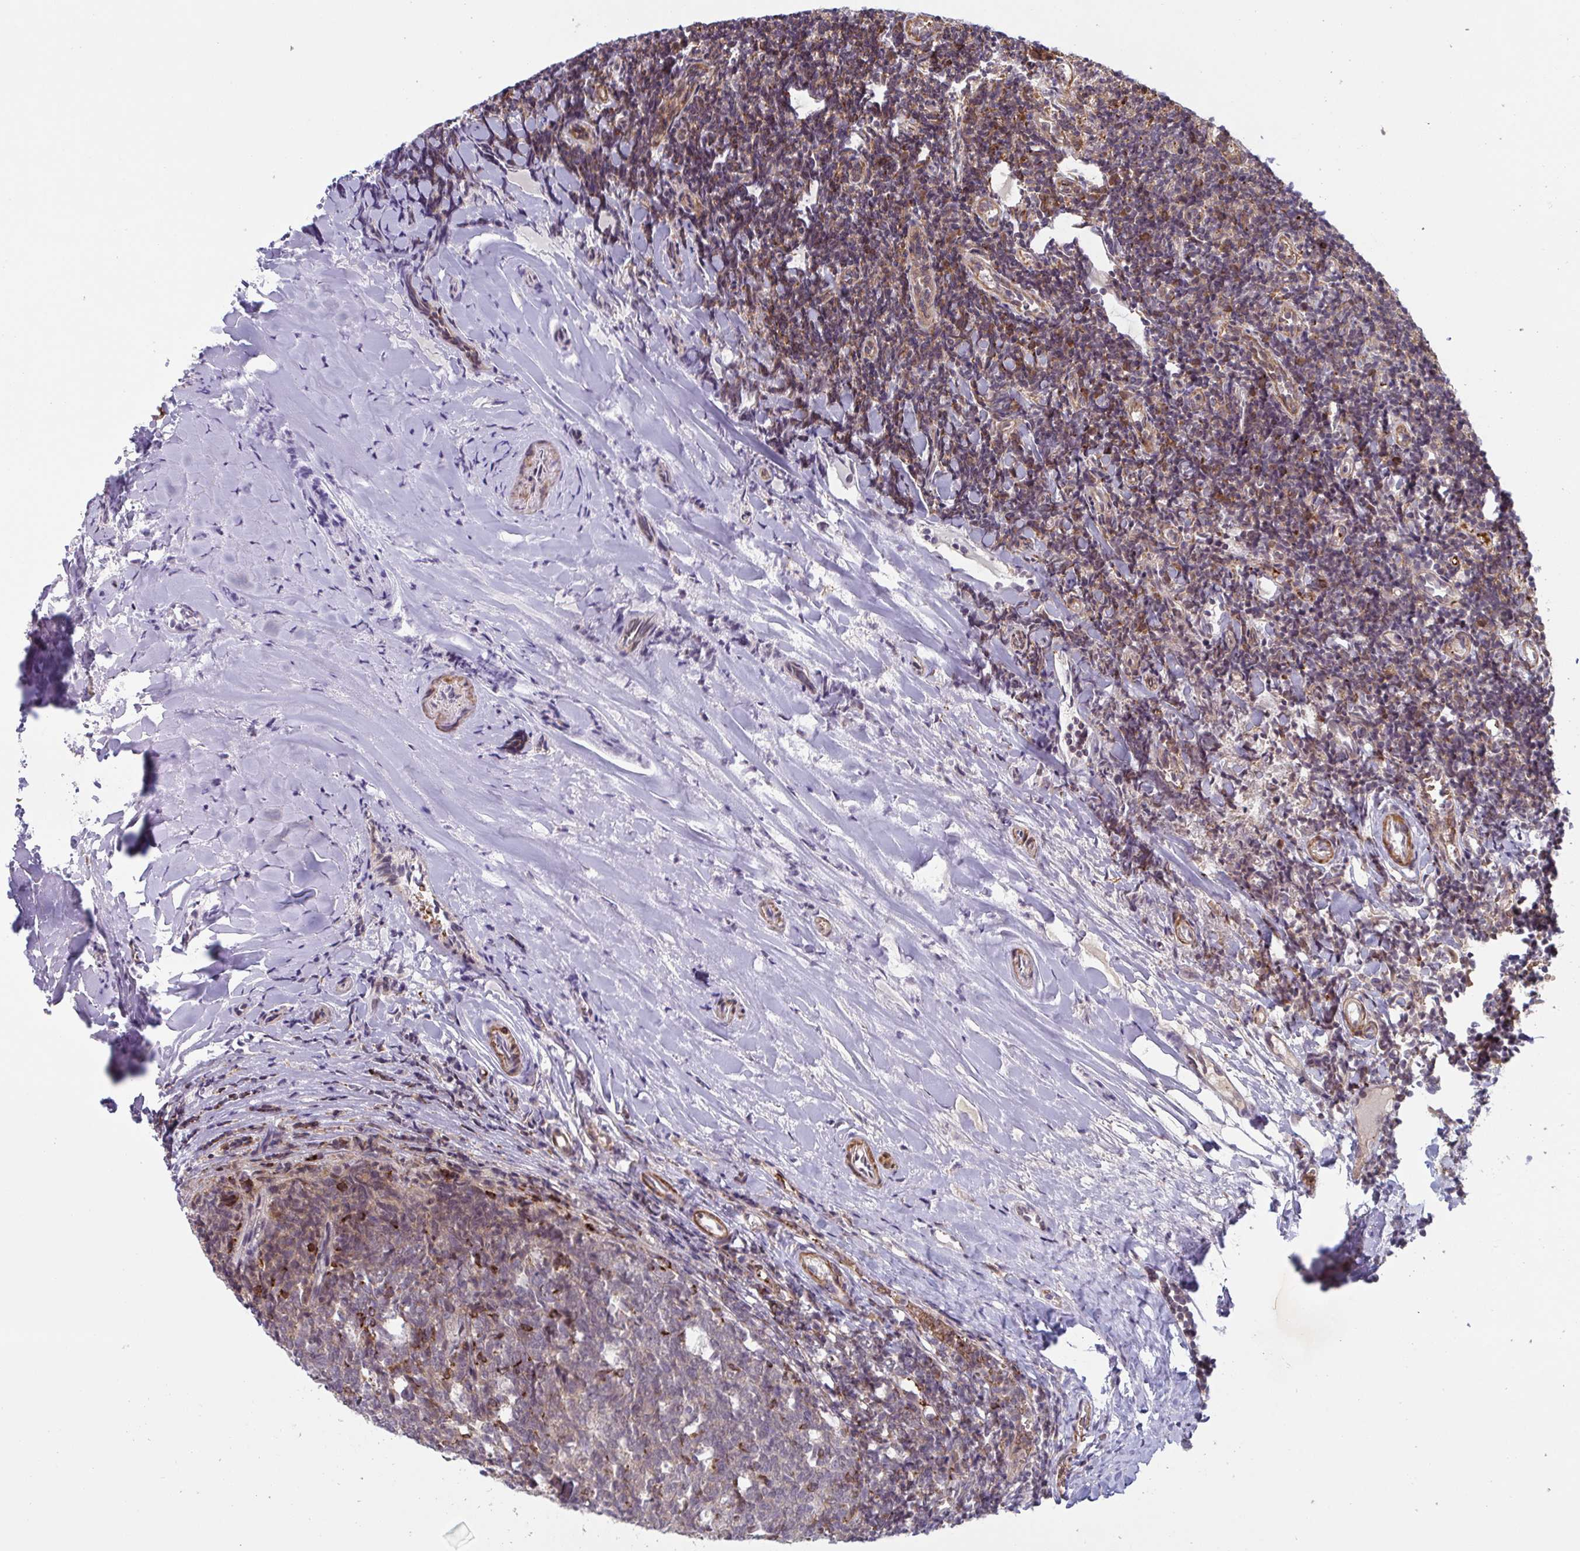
{"staining": {"intensity": "strong", "quantity": "<25%", "location": "nuclear"}, "tissue": "tonsil", "cell_type": "Germinal center cells", "image_type": "normal", "snomed": [{"axis": "morphology", "description": "Normal tissue, NOS"}, {"axis": "topography", "description": "Tonsil"}], "caption": "Immunohistochemistry (DAB) staining of unremarkable human tonsil reveals strong nuclear protein staining in about <25% of germinal center cells. The staining was performed using DAB (3,3'-diaminobenzidine), with brown indicating positive protein expression. Nuclei are stained blue with hematoxylin.", "gene": "NLRP13", "patient": {"sex": "female", "age": 10}}